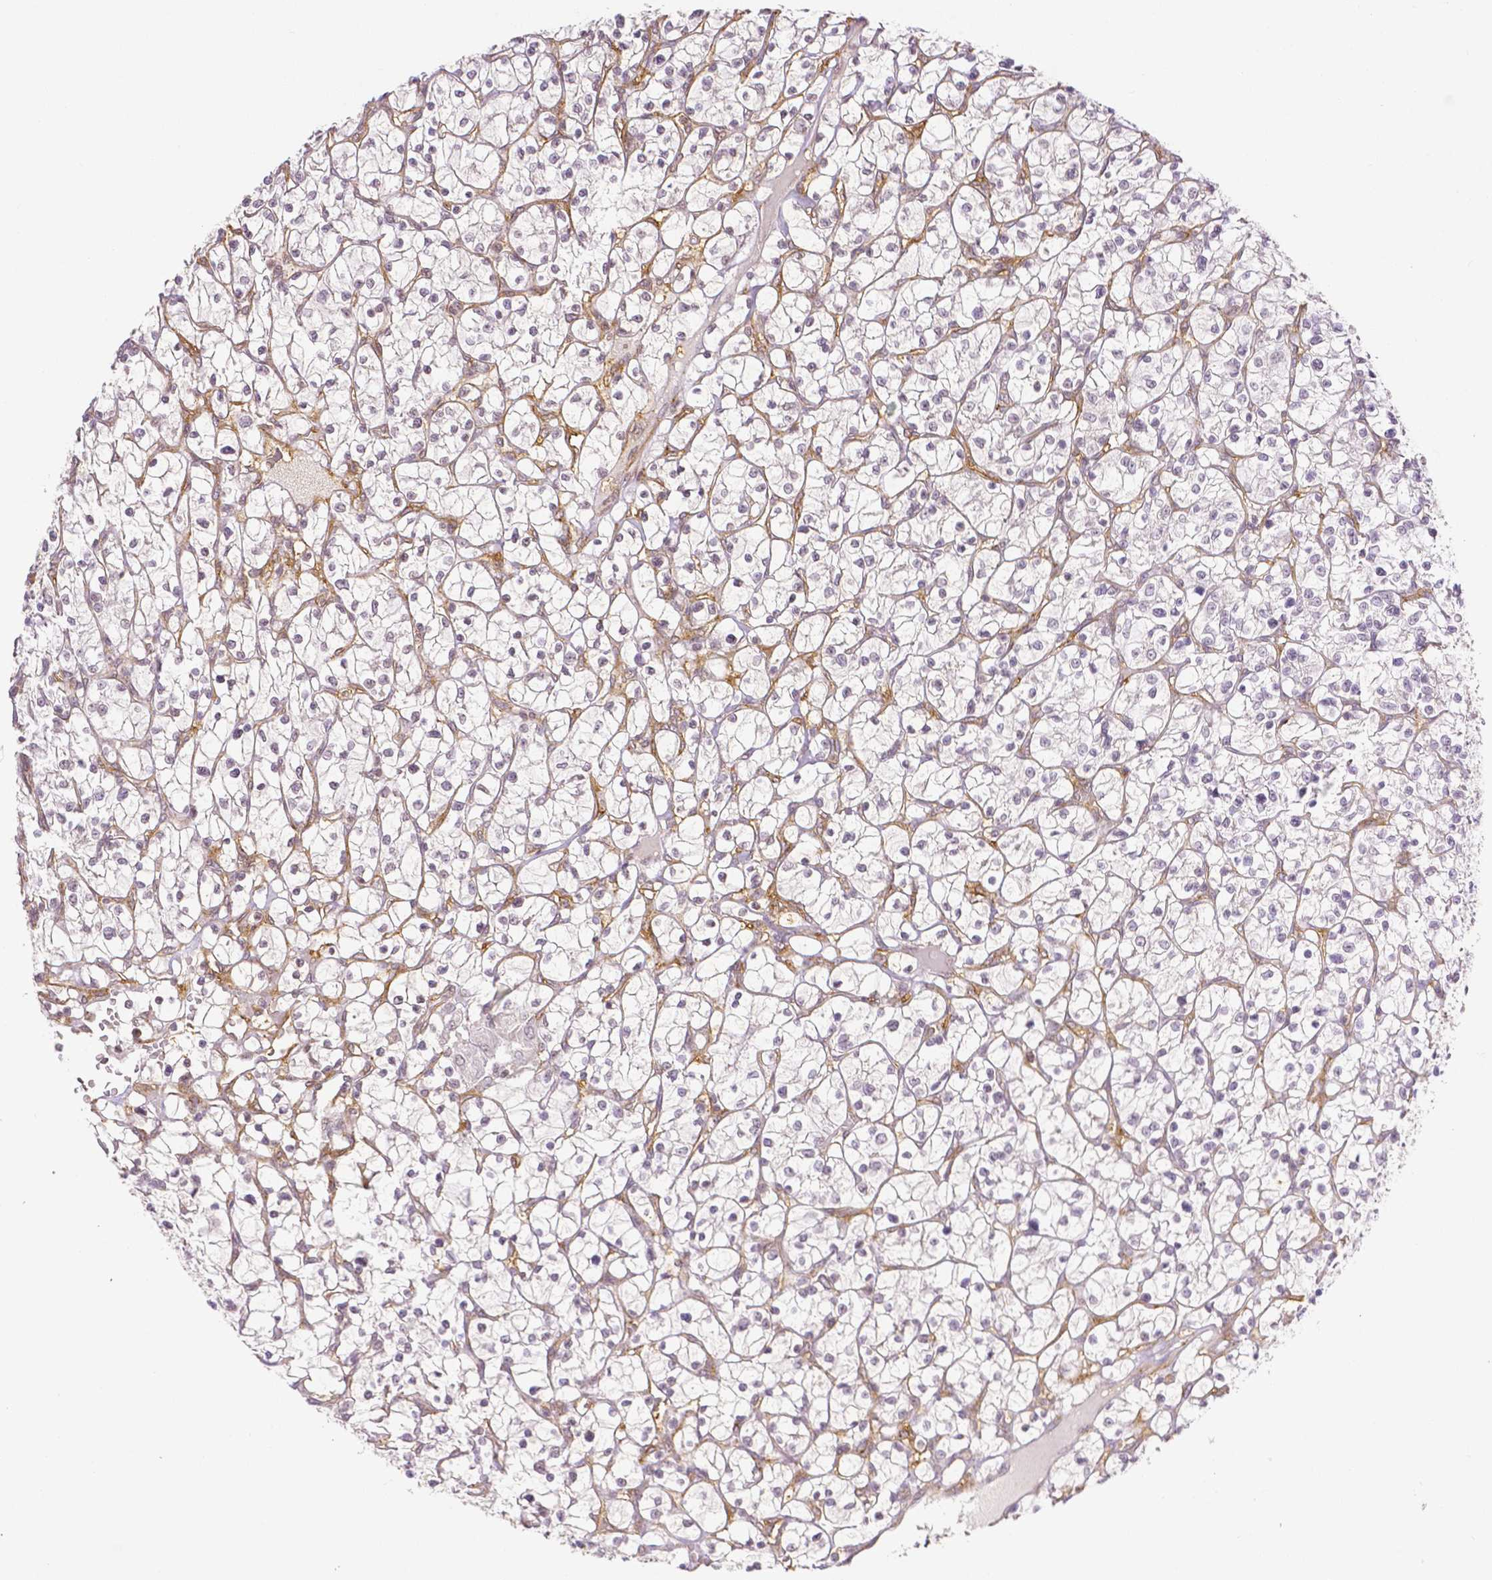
{"staining": {"intensity": "negative", "quantity": "none", "location": "none"}, "tissue": "renal cancer", "cell_type": "Tumor cells", "image_type": "cancer", "snomed": [{"axis": "morphology", "description": "Adenocarcinoma, NOS"}, {"axis": "topography", "description": "Kidney"}], "caption": "Tumor cells show no significant staining in renal cancer.", "gene": "THY1", "patient": {"sex": "female", "age": 64}}